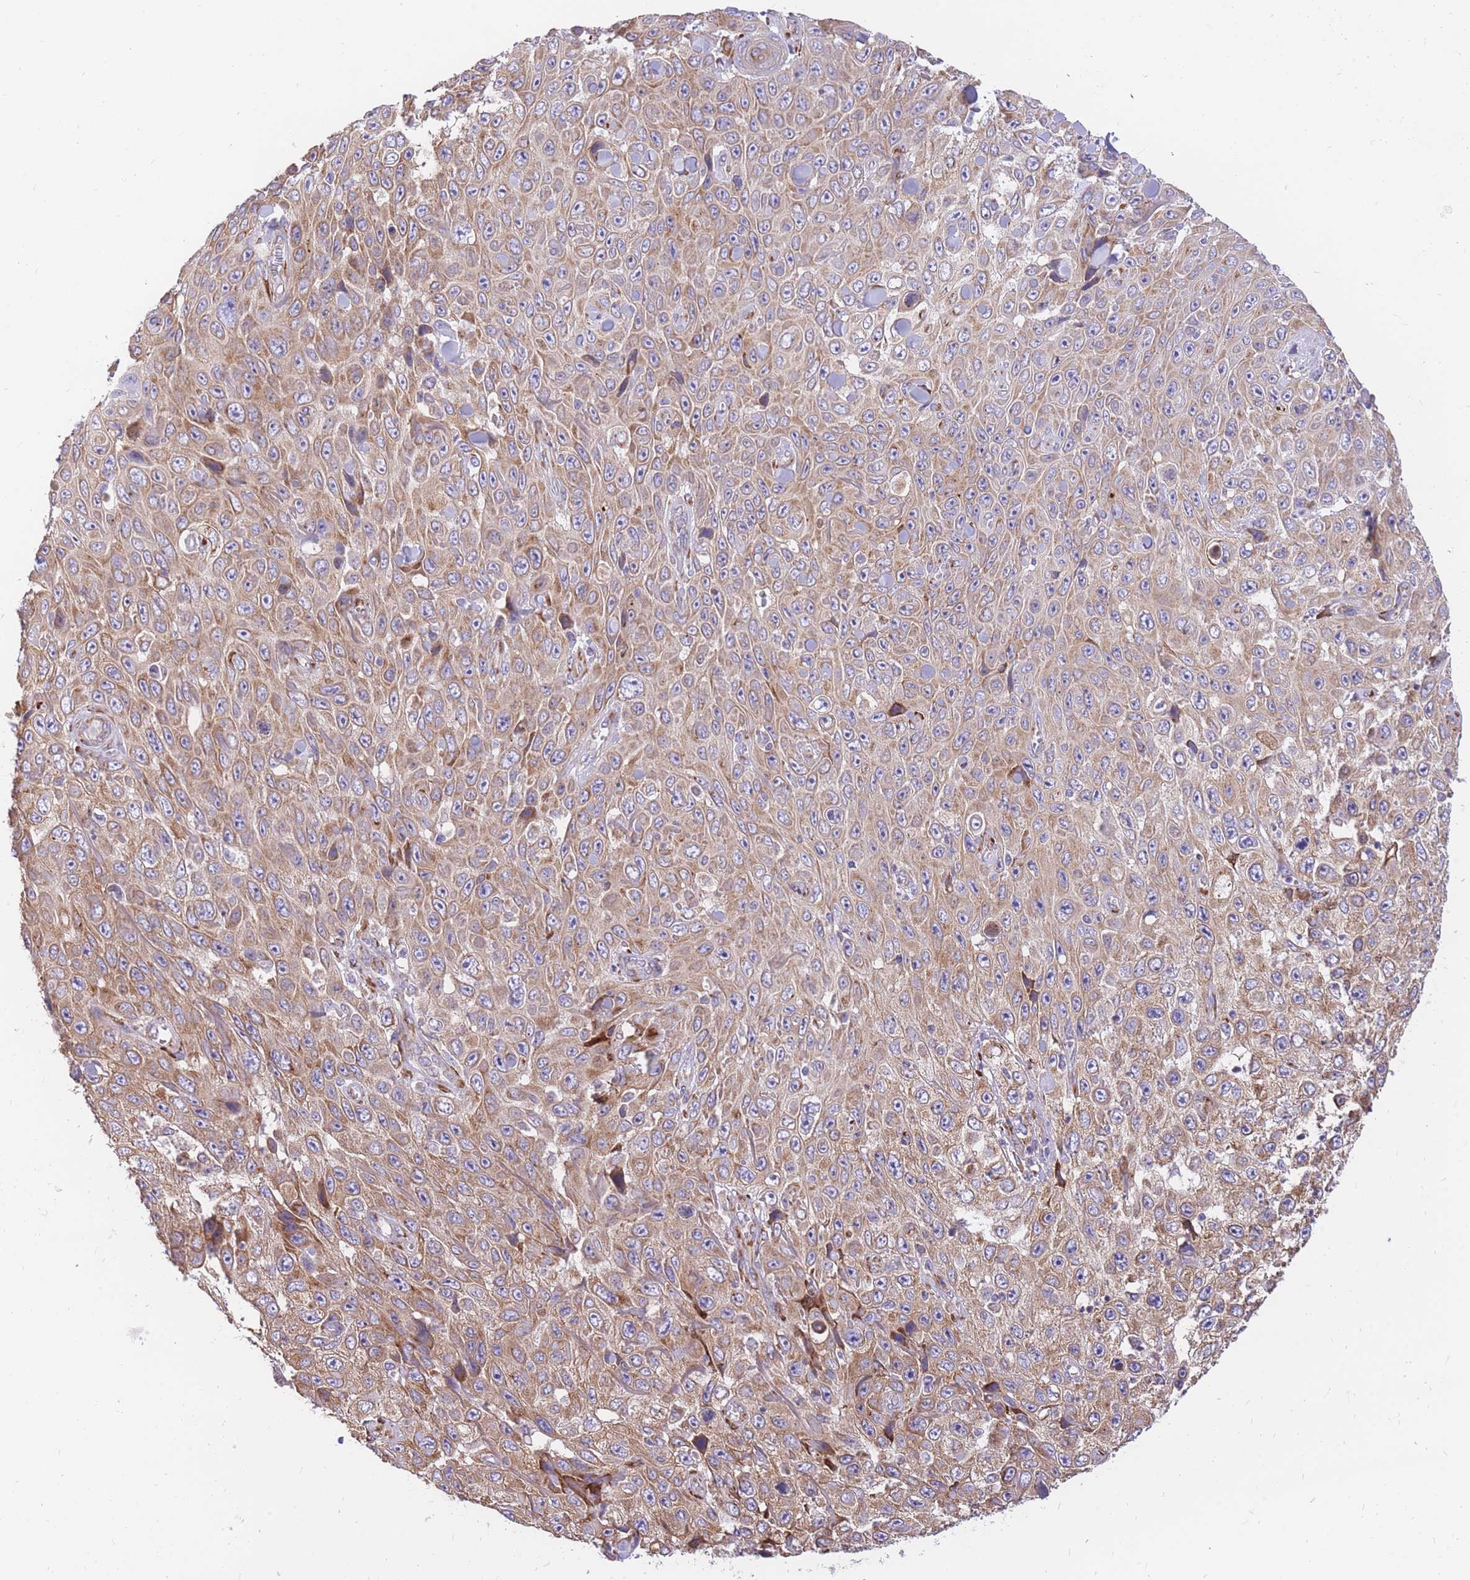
{"staining": {"intensity": "moderate", "quantity": ">75%", "location": "cytoplasmic/membranous"}, "tissue": "skin cancer", "cell_type": "Tumor cells", "image_type": "cancer", "snomed": [{"axis": "morphology", "description": "Squamous cell carcinoma, NOS"}, {"axis": "topography", "description": "Skin"}], "caption": "Protein expression analysis of human skin cancer (squamous cell carcinoma) reveals moderate cytoplasmic/membranous staining in approximately >75% of tumor cells.", "gene": "GBP7", "patient": {"sex": "male", "age": 82}}